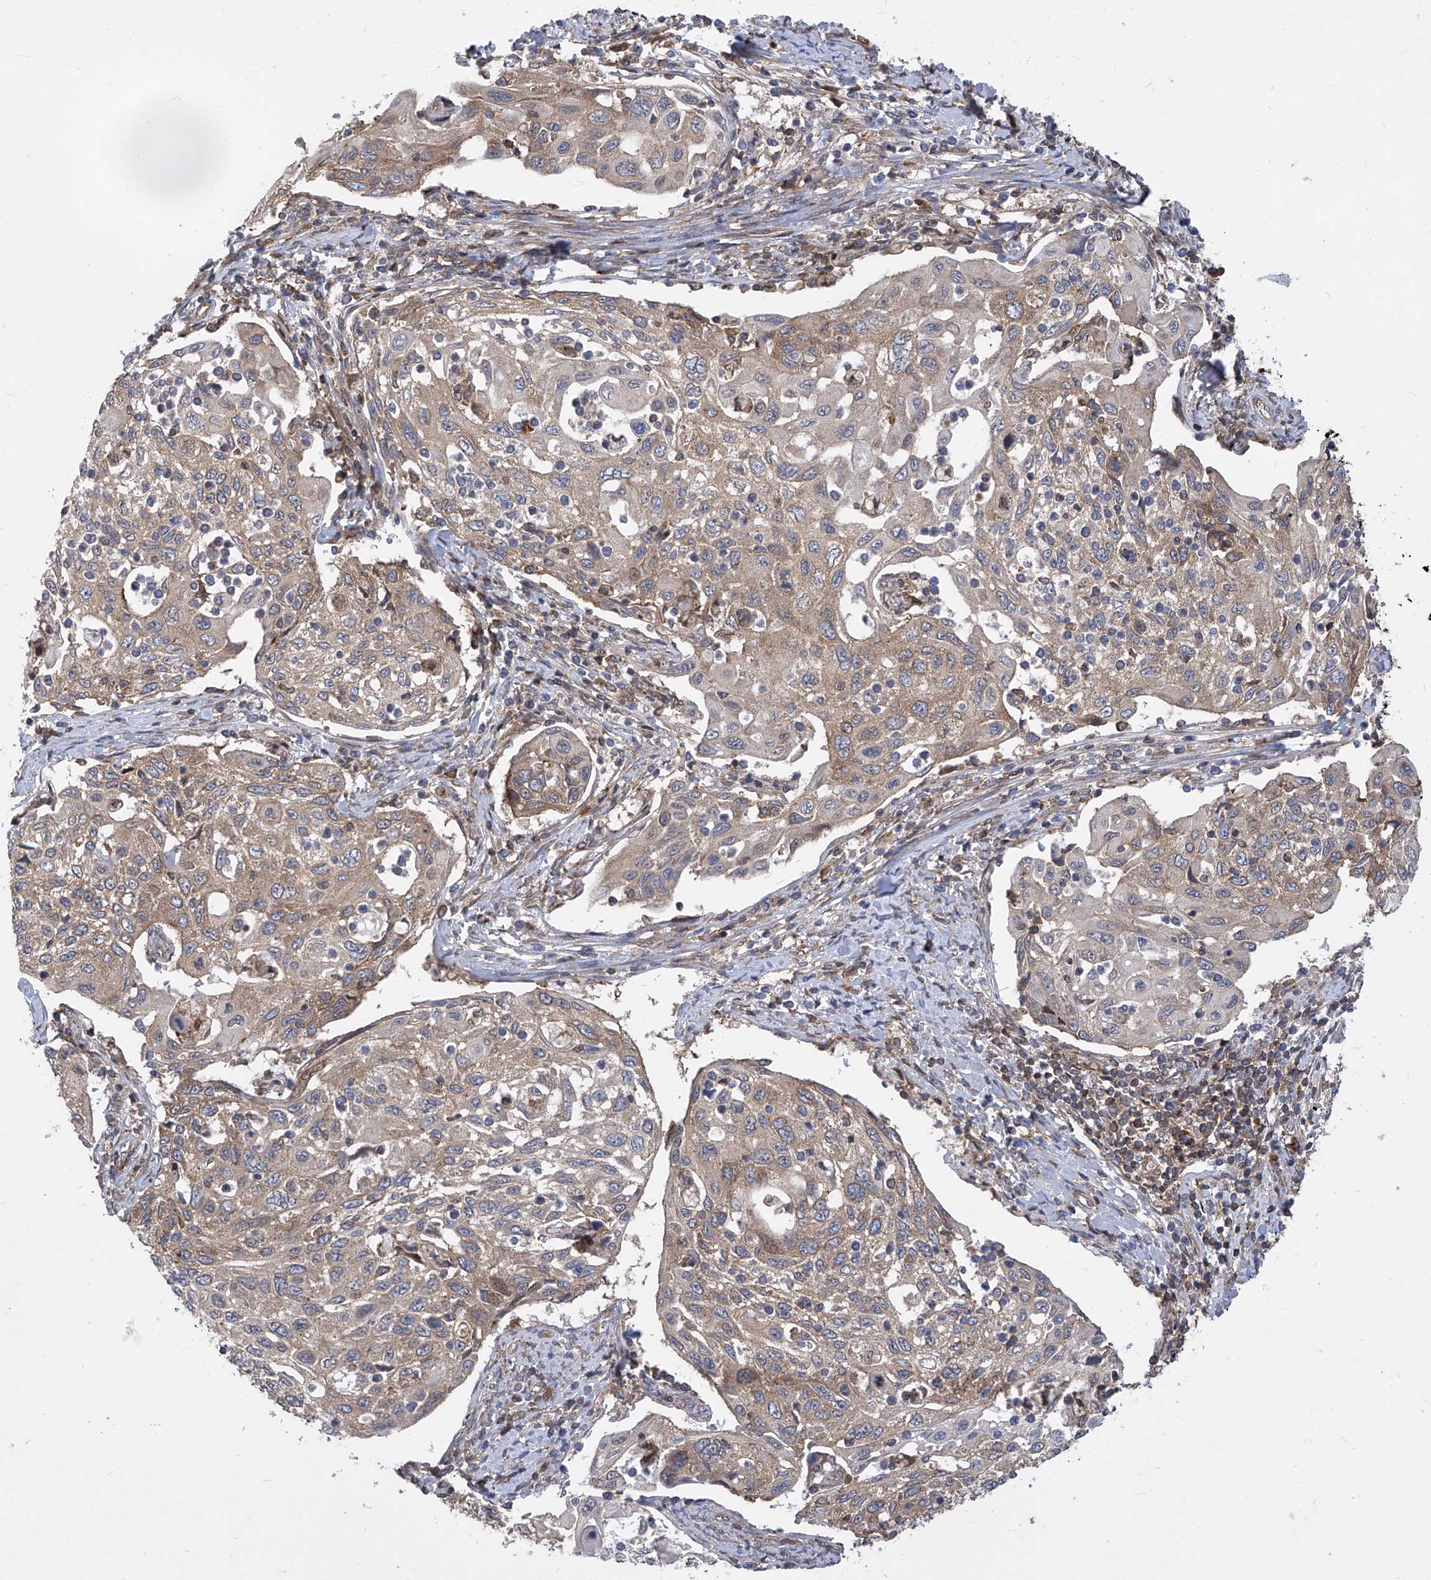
{"staining": {"intensity": "weak", "quantity": "25%-75%", "location": "cytoplasmic/membranous"}, "tissue": "cervical cancer", "cell_type": "Tumor cells", "image_type": "cancer", "snomed": [{"axis": "morphology", "description": "Squamous cell carcinoma, NOS"}, {"axis": "topography", "description": "Cervix"}], "caption": "Cervical squamous cell carcinoma was stained to show a protein in brown. There is low levels of weak cytoplasmic/membranous expression in approximately 25%-75% of tumor cells. (DAB (3,3'-diaminobenzidine) IHC with brightfield microscopy, high magnification).", "gene": "EIF3M", "patient": {"sex": "female", "age": 70}}